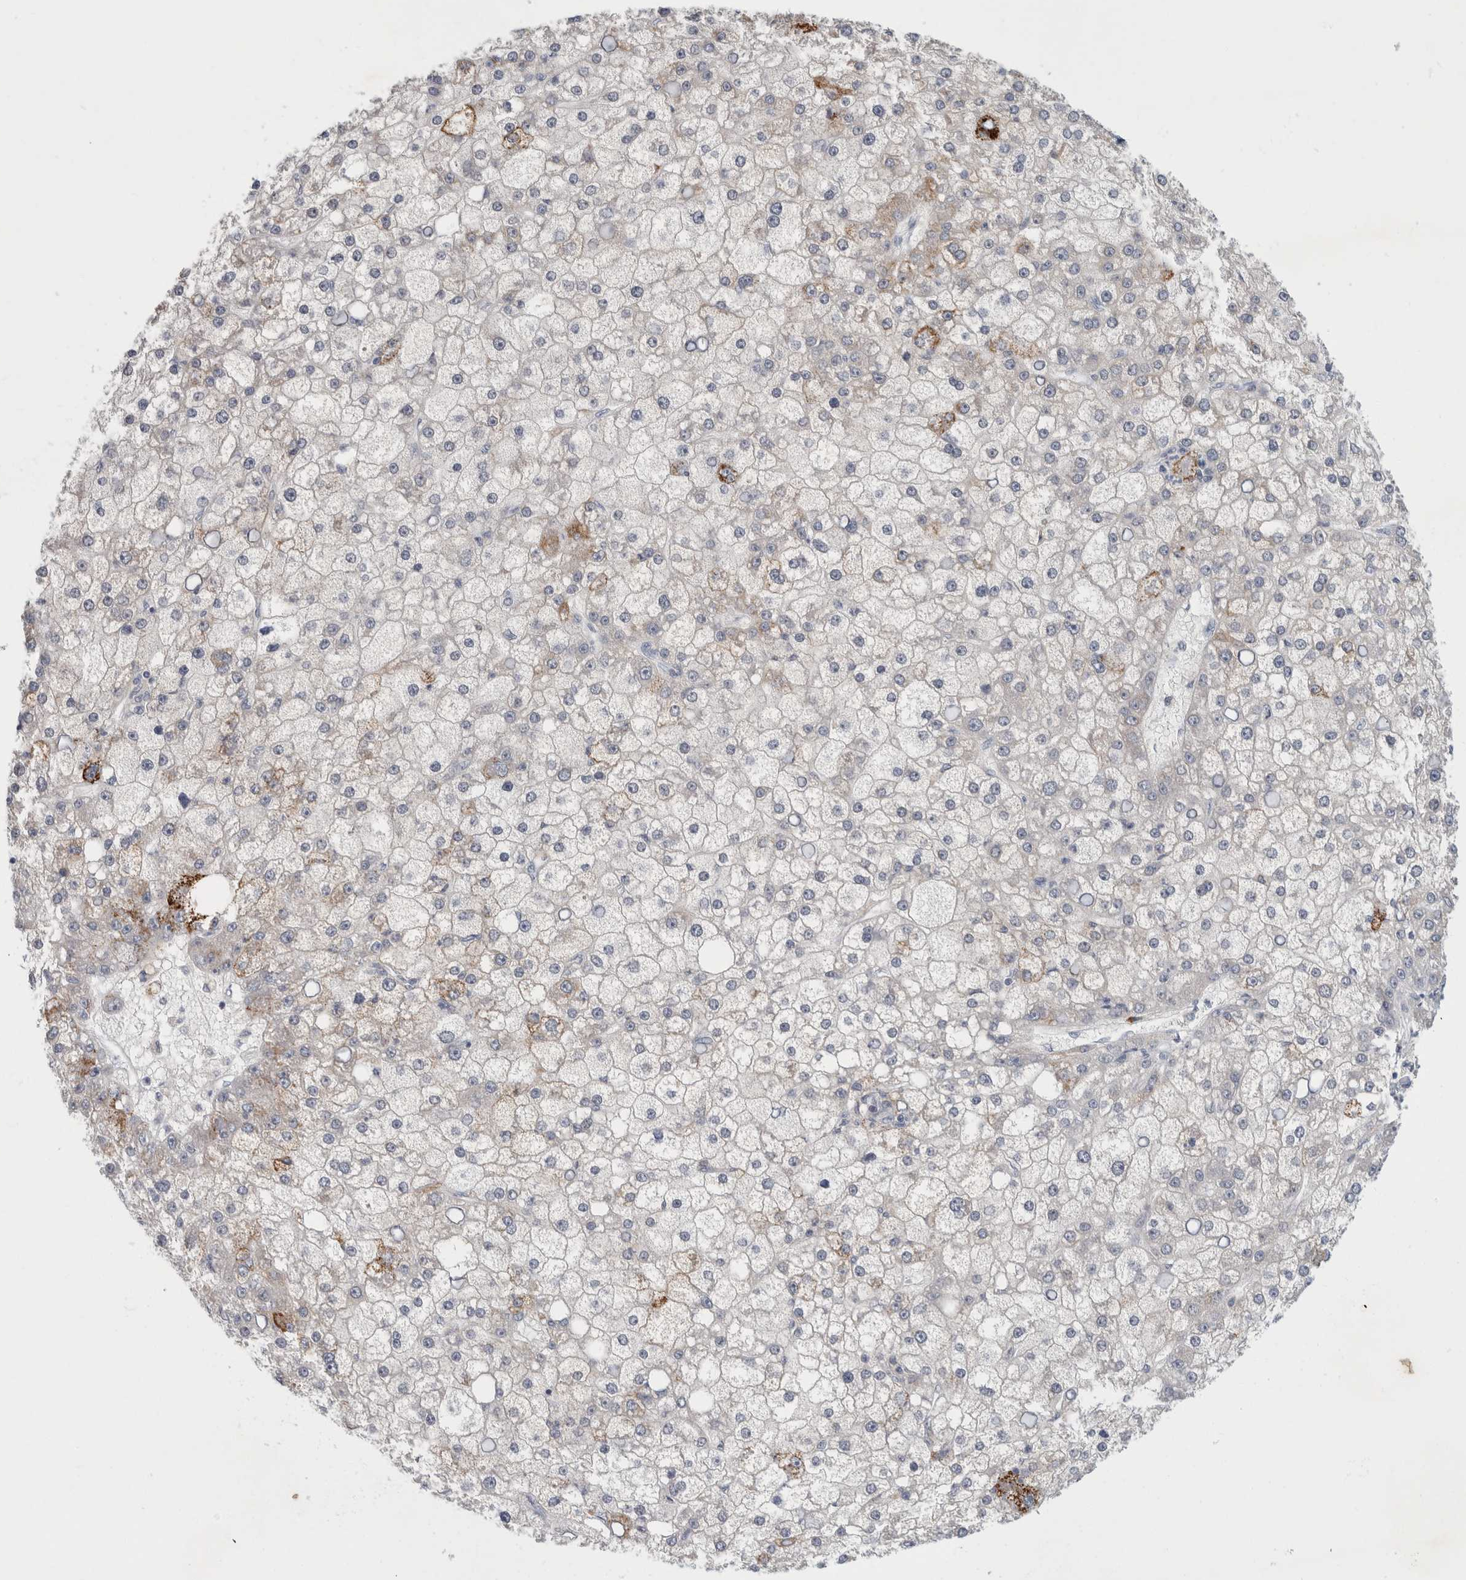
{"staining": {"intensity": "moderate", "quantity": "<25%", "location": "cytoplasmic/membranous"}, "tissue": "liver cancer", "cell_type": "Tumor cells", "image_type": "cancer", "snomed": [{"axis": "morphology", "description": "Carcinoma, Hepatocellular, NOS"}, {"axis": "topography", "description": "Liver"}], "caption": "Tumor cells reveal low levels of moderate cytoplasmic/membranous staining in about <25% of cells in human liver cancer.", "gene": "NIPA1", "patient": {"sex": "male", "age": 67}}